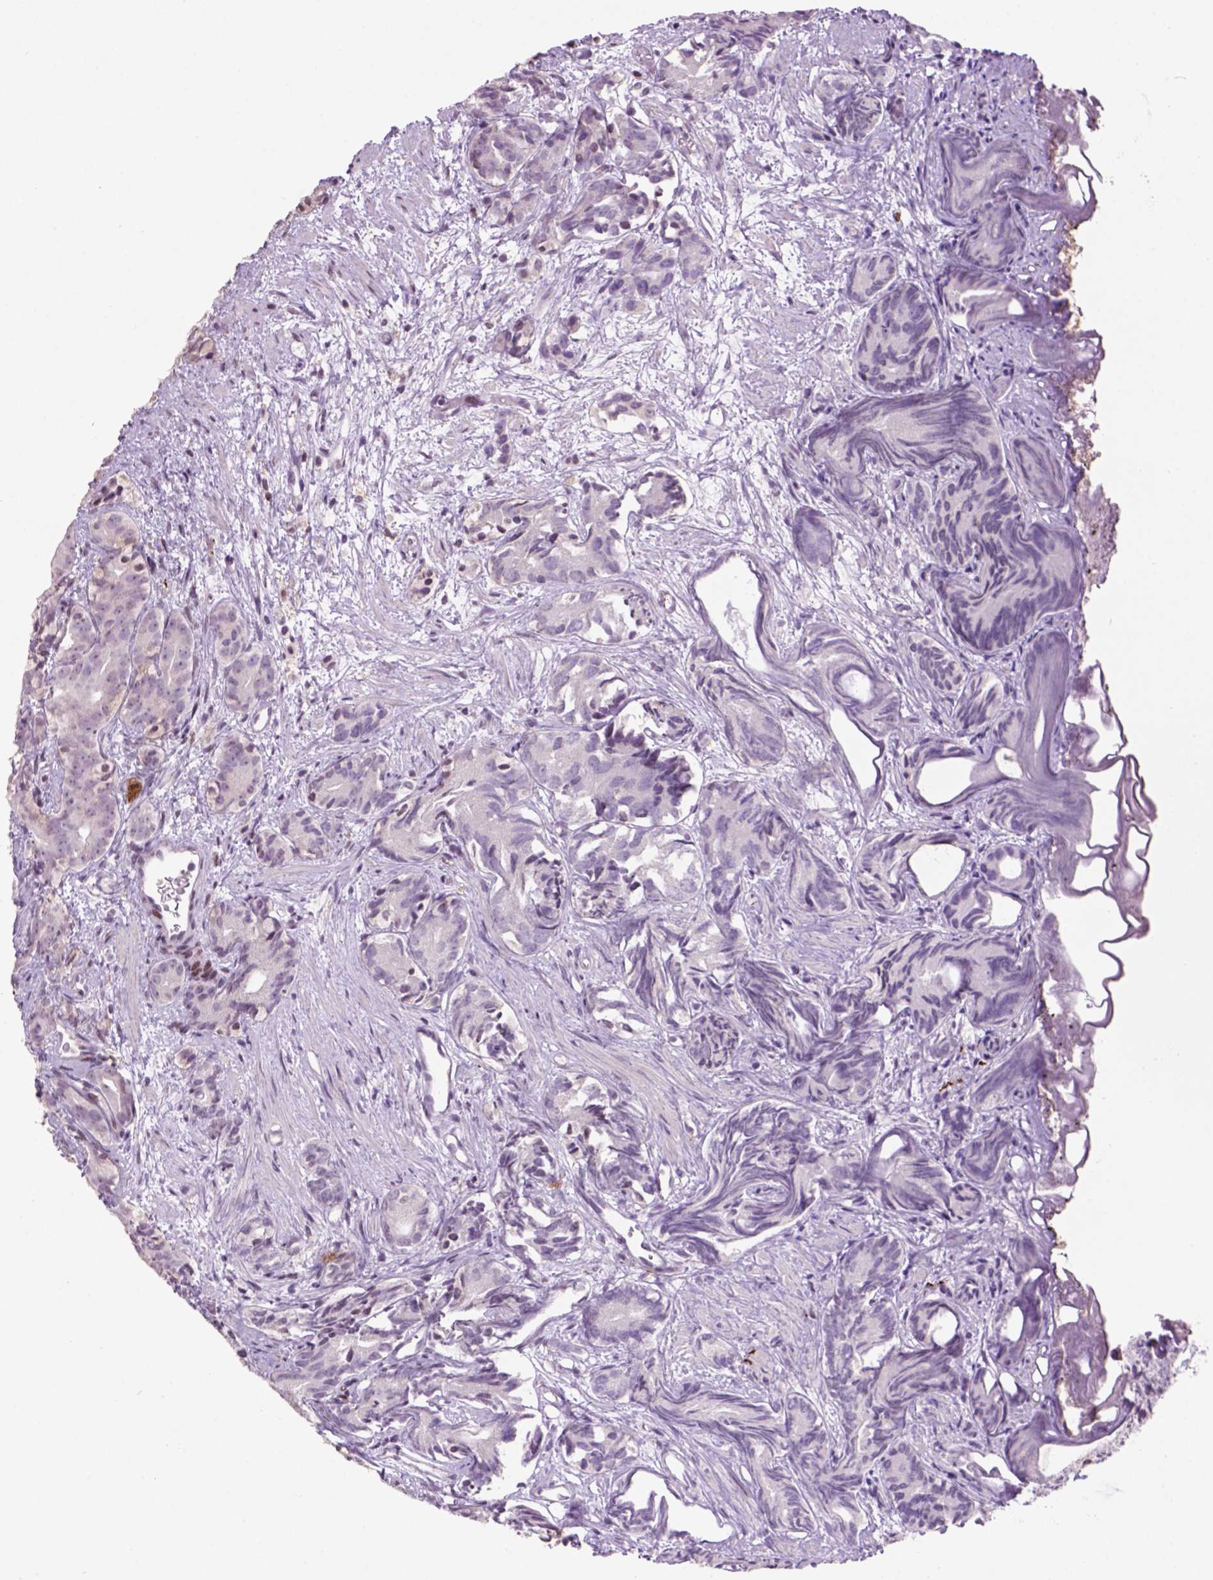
{"staining": {"intensity": "negative", "quantity": "none", "location": "none"}, "tissue": "prostate cancer", "cell_type": "Tumor cells", "image_type": "cancer", "snomed": [{"axis": "morphology", "description": "Adenocarcinoma, High grade"}, {"axis": "topography", "description": "Prostate"}], "caption": "Immunohistochemistry (IHC) micrograph of high-grade adenocarcinoma (prostate) stained for a protein (brown), which displays no positivity in tumor cells.", "gene": "TH", "patient": {"sex": "male", "age": 84}}